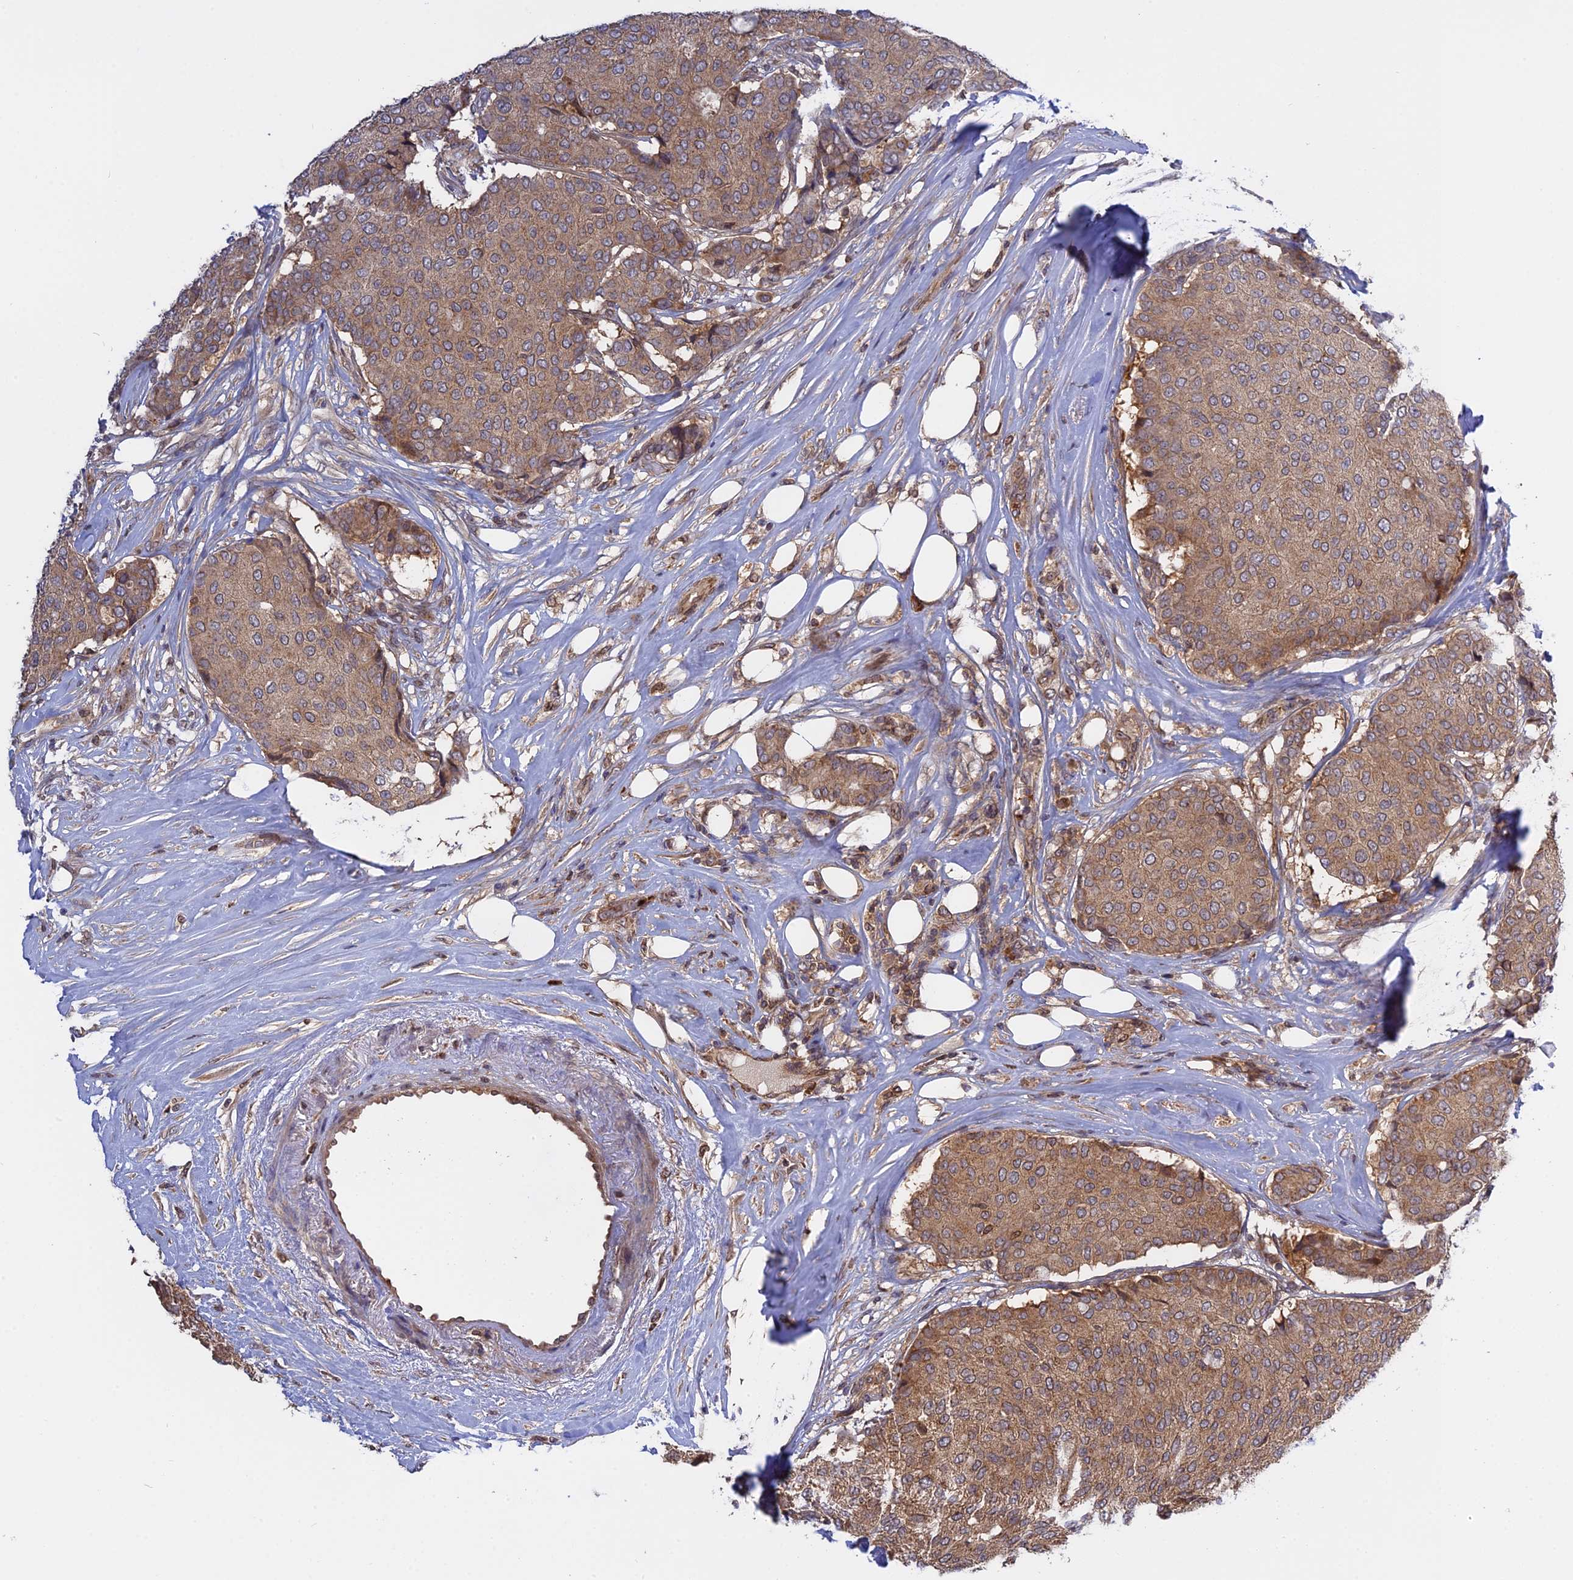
{"staining": {"intensity": "moderate", "quantity": ">75%", "location": "cytoplasmic/membranous"}, "tissue": "breast cancer", "cell_type": "Tumor cells", "image_type": "cancer", "snomed": [{"axis": "morphology", "description": "Duct carcinoma"}, {"axis": "topography", "description": "Breast"}], "caption": "Protein expression analysis of human breast cancer reveals moderate cytoplasmic/membranous expression in about >75% of tumor cells. Ihc stains the protein of interest in brown and the nuclei are stained blue.", "gene": "IL21R", "patient": {"sex": "female", "age": 75}}